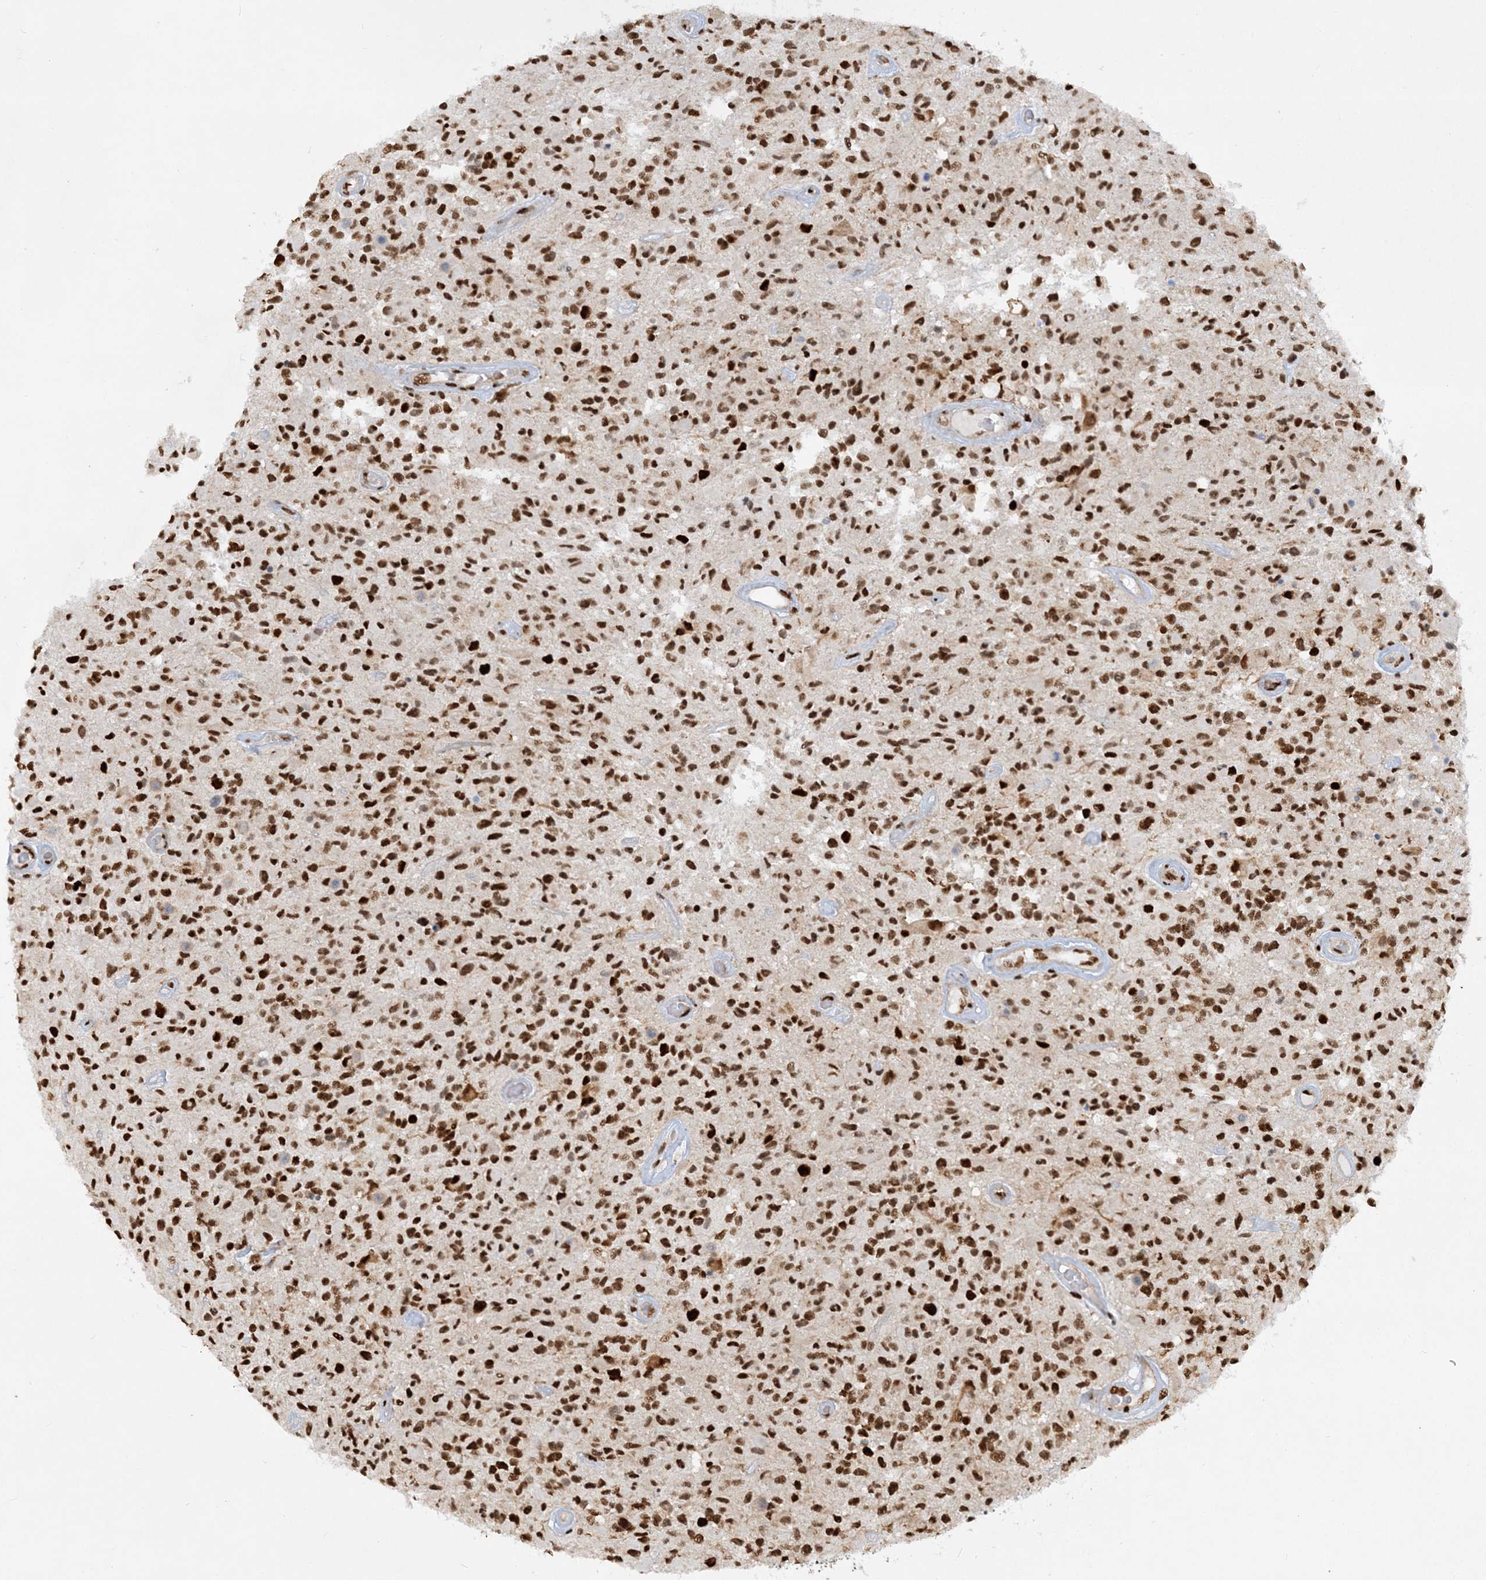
{"staining": {"intensity": "strong", "quantity": ">75%", "location": "nuclear"}, "tissue": "glioma", "cell_type": "Tumor cells", "image_type": "cancer", "snomed": [{"axis": "morphology", "description": "Glioma, malignant, High grade"}, {"axis": "morphology", "description": "Glioblastoma, NOS"}, {"axis": "topography", "description": "Brain"}], "caption": "Tumor cells display high levels of strong nuclear expression in about >75% of cells in glioma.", "gene": "DELE1", "patient": {"sex": "male", "age": 60}}